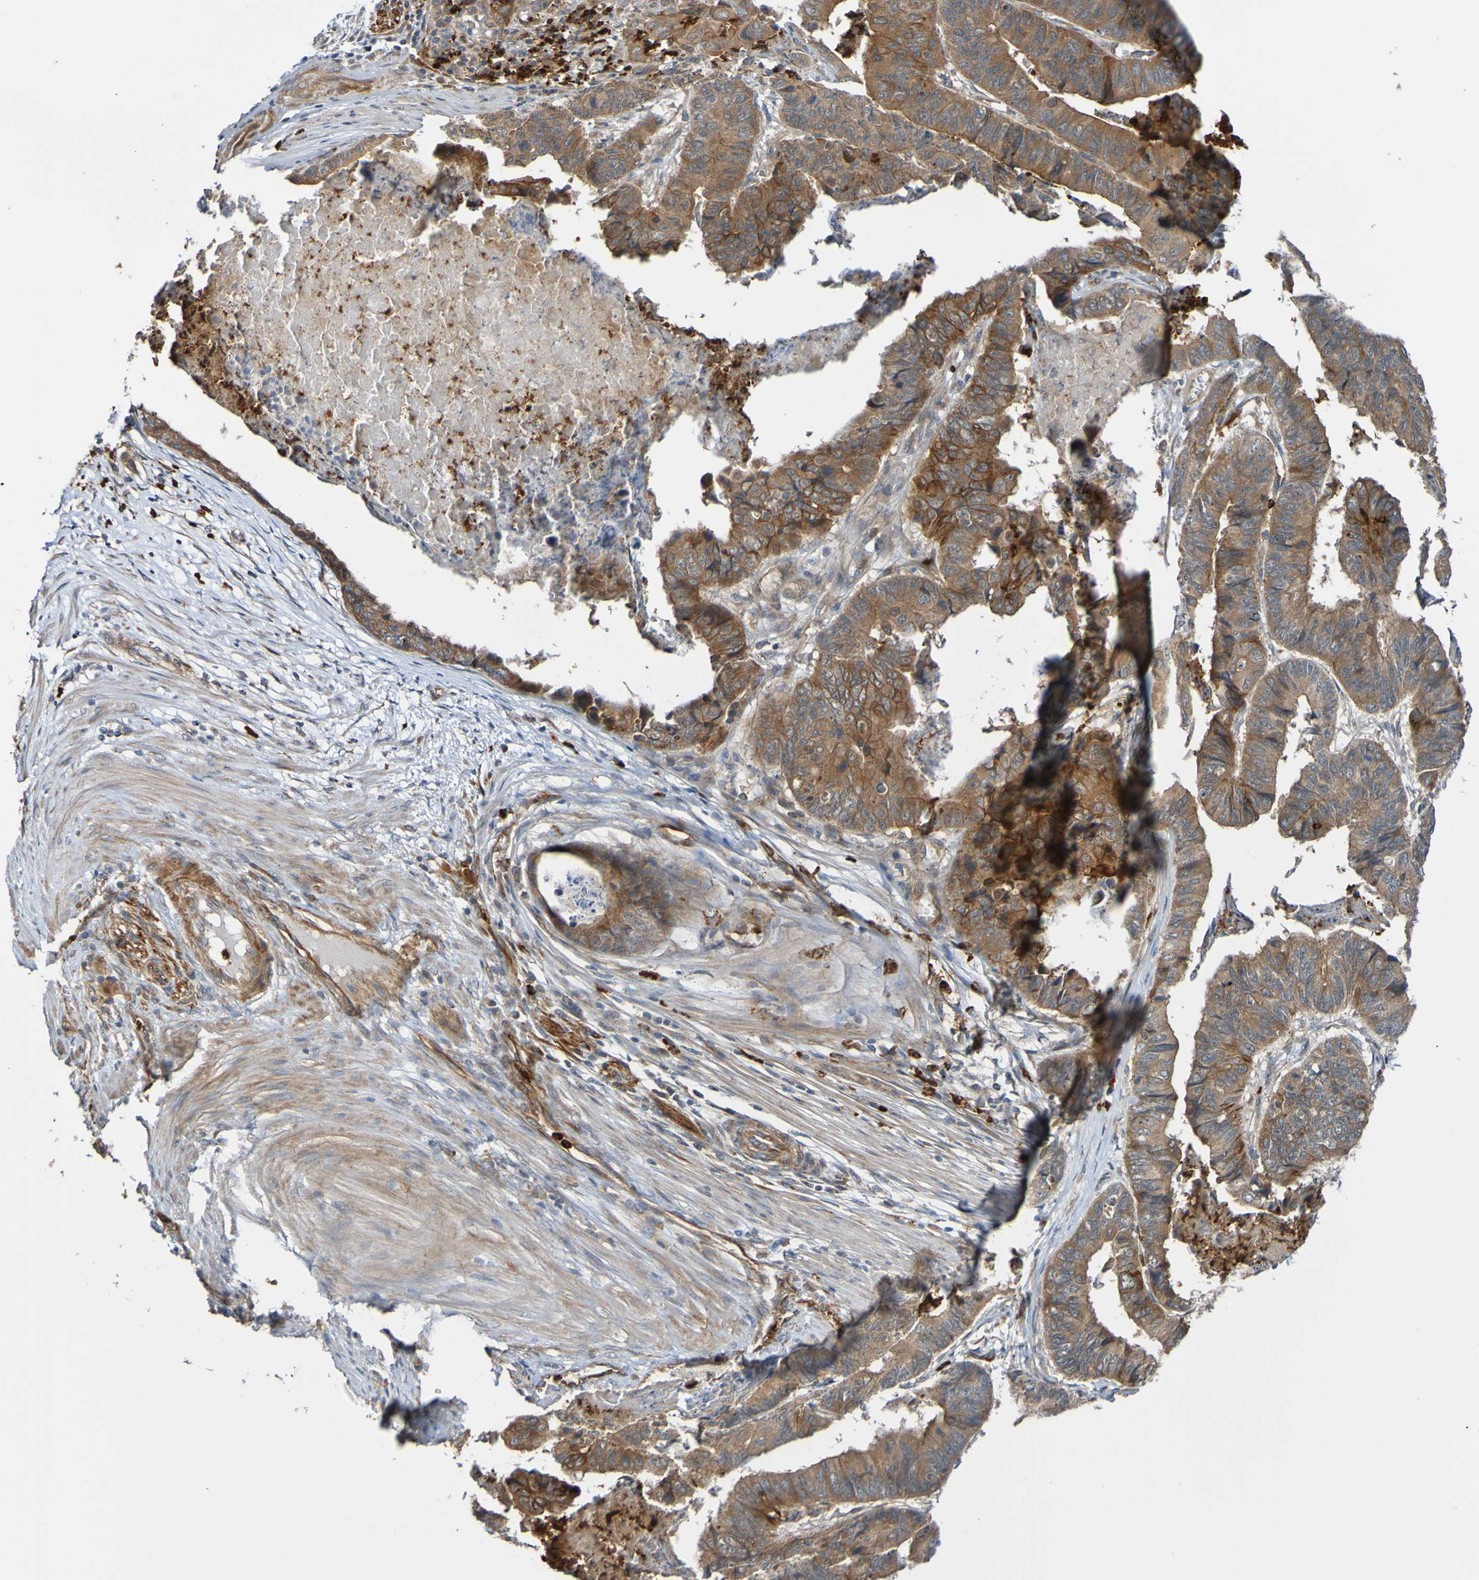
{"staining": {"intensity": "moderate", "quantity": ">75%", "location": "cytoplasmic/membranous"}, "tissue": "stomach cancer", "cell_type": "Tumor cells", "image_type": "cancer", "snomed": [{"axis": "morphology", "description": "Adenocarcinoma, NOS"}, {"axis": "topography", "description": "Stomach, lower"}], "caption": "High-power microscopy captured an immunohistochemistry (IHC) image of stomach cancer, revealing moderate cytoplasmic/membranous positivity in about >75% of tumor cells.", "gene": "ST8SIA6", "patient": {"sex": "male", "age": 77}}